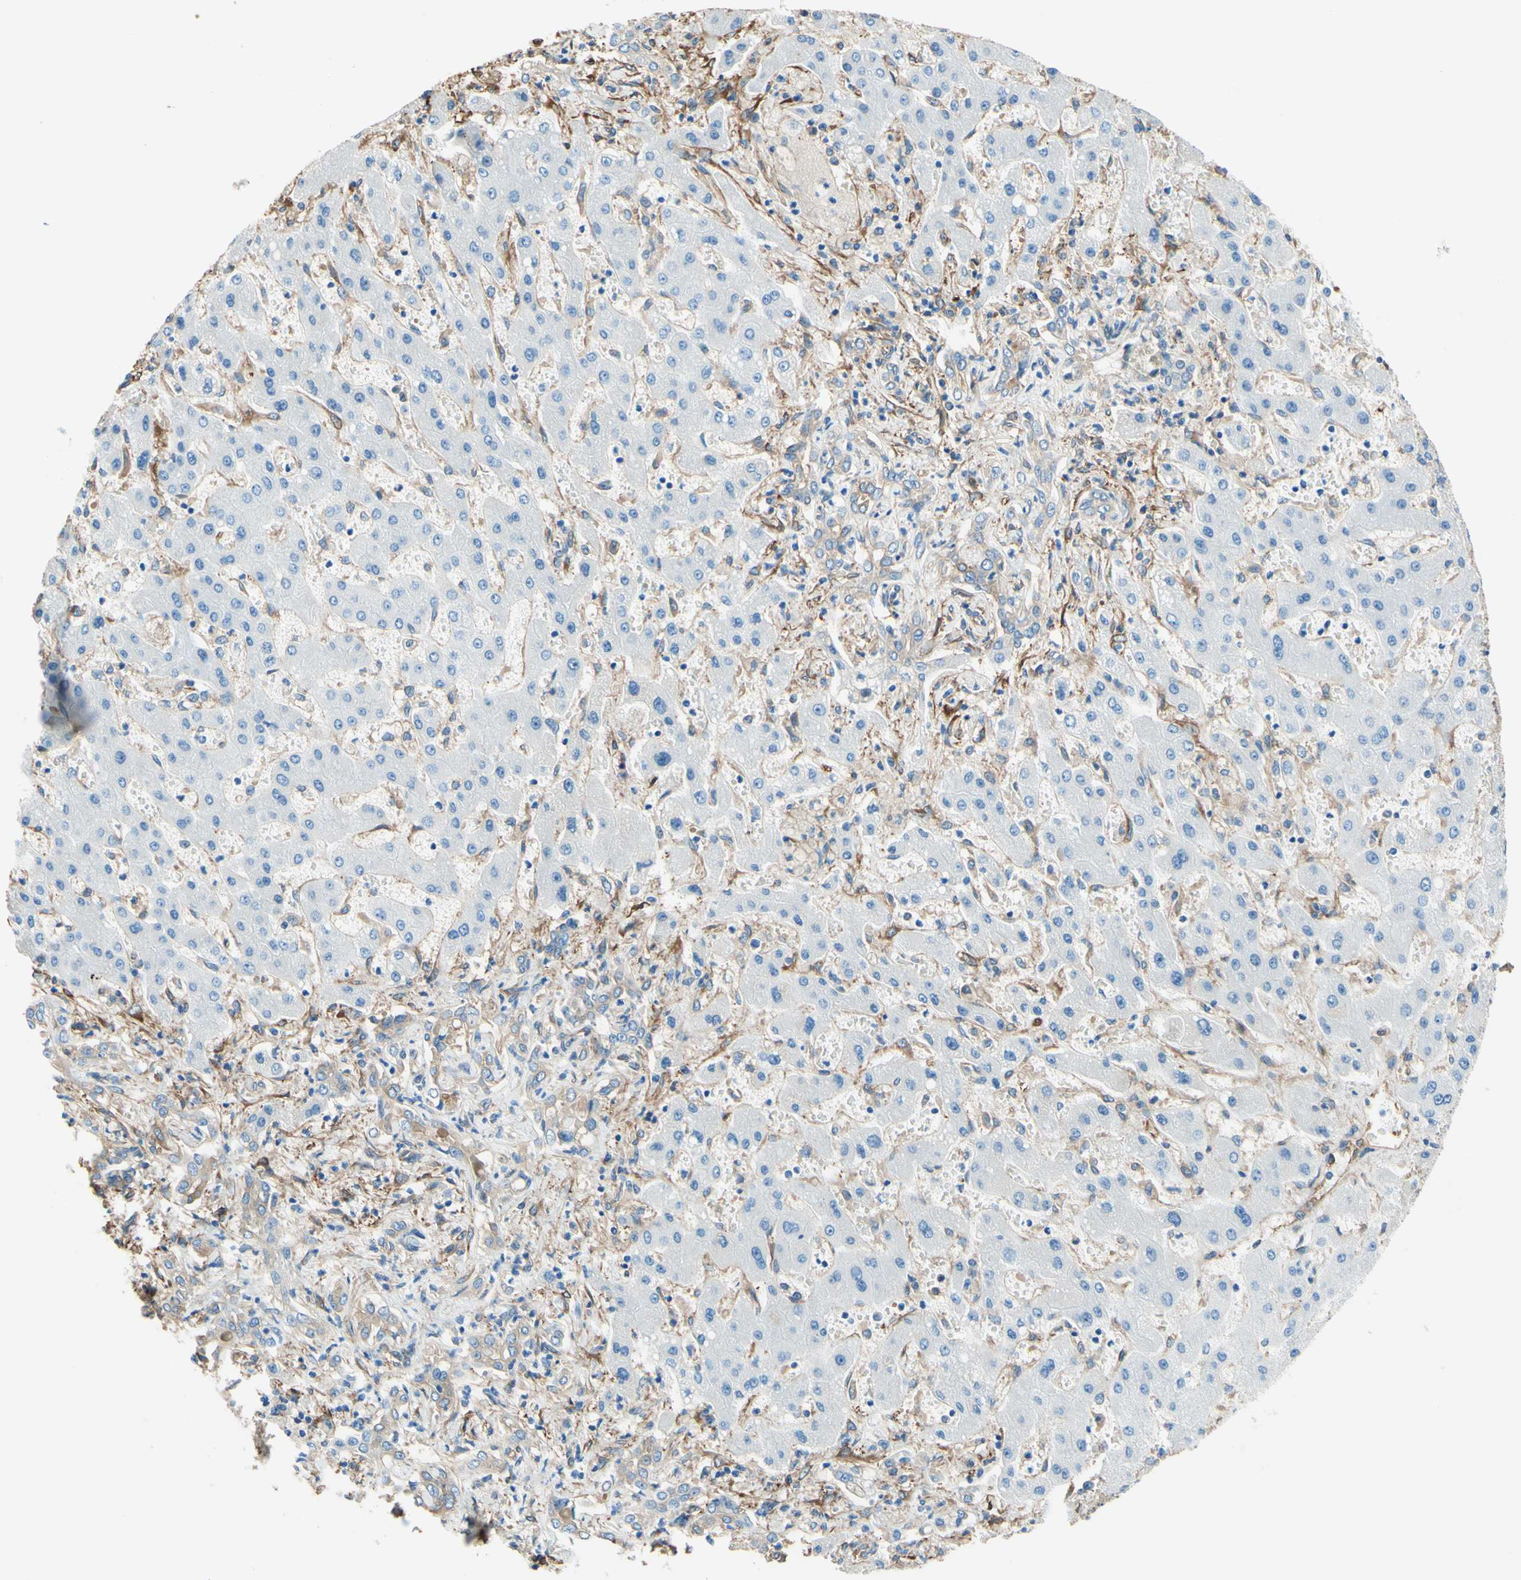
{"staining": {"intensity": "negative", "quantity": "none", "location": "none"}, "tissue": "liver cancer", "cell_type": "Tumor cells", "image_type": "cancer", "snomed": [{"axis": "morphology", "description": "Cholangiocarcinoma"}, {"axis": "topography", "description": "Liver"}], "caption": "Immunohistochemical staining of liver cholangiocarcinoma reveals no significant expression in tumor cells. The staining is performed using DAB (3,3'-diaminobenzidine) brown chromogen with nuclei counter-stained in using hematoxylin.", "gene": "DPYSL3", "patient": {"sex": "male", "age": 50}}